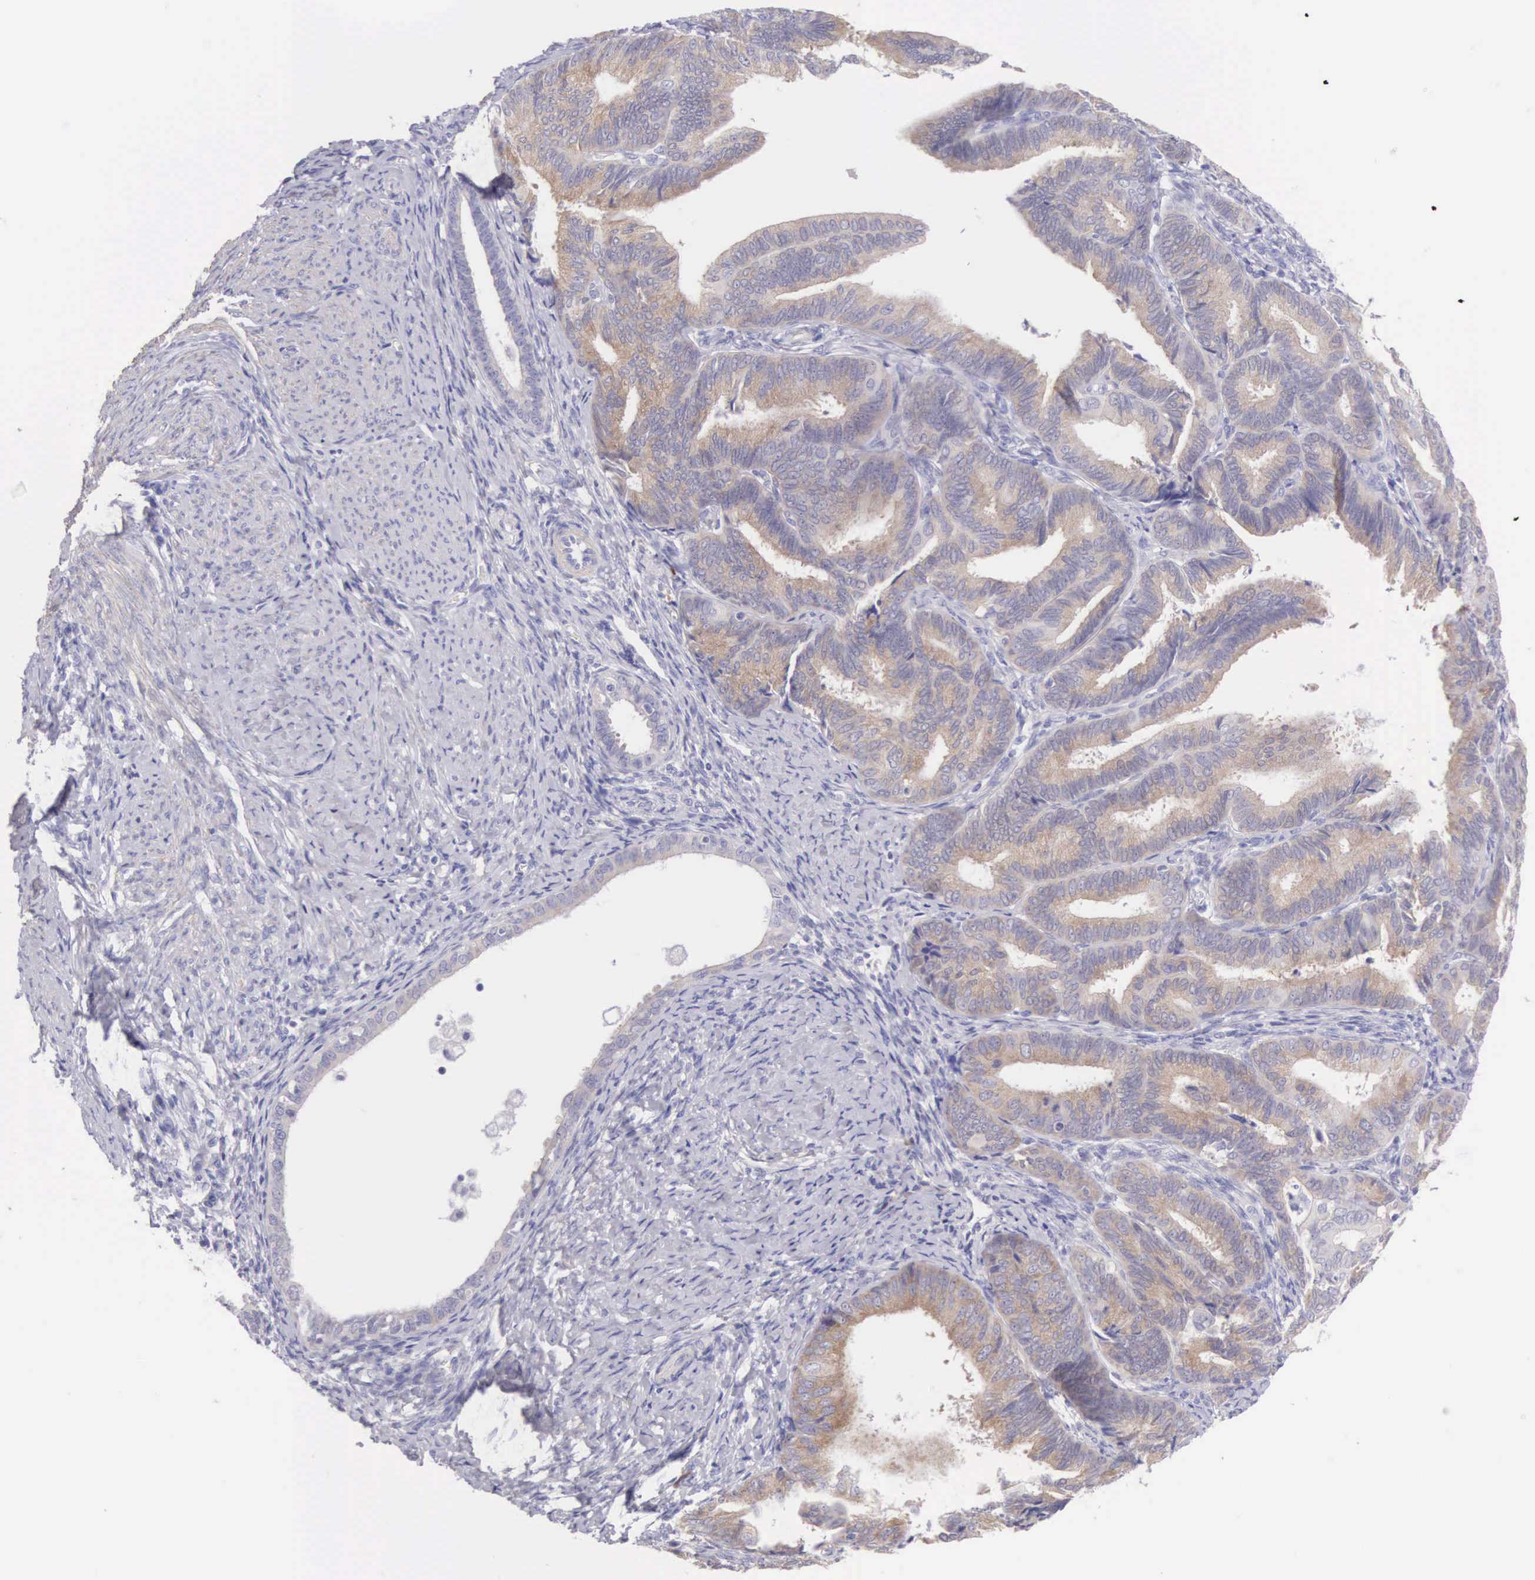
{"staining": {"intensity": "weak", "quantity": ">75%", "location": "cytoplasmic/membranous"}, "tissue": "endometrial cancer", "cell_type": "Tumor cells", "image_type": "cancer", "snomed": [{"axis": "morphology", "description": "Adenocarcinoma, NOS"}, {"axis": "topography", "description": "Endometrium"}], "caption": "Immunohistochemical staining of human endometrial cancer (adenocarcinoma) reveals weak cytoplasmic/membranous protein expression in approximately >75% of tumor cells.", "gene": "ARFGAP3", "patient": {"sex": "female", "age": 63}}